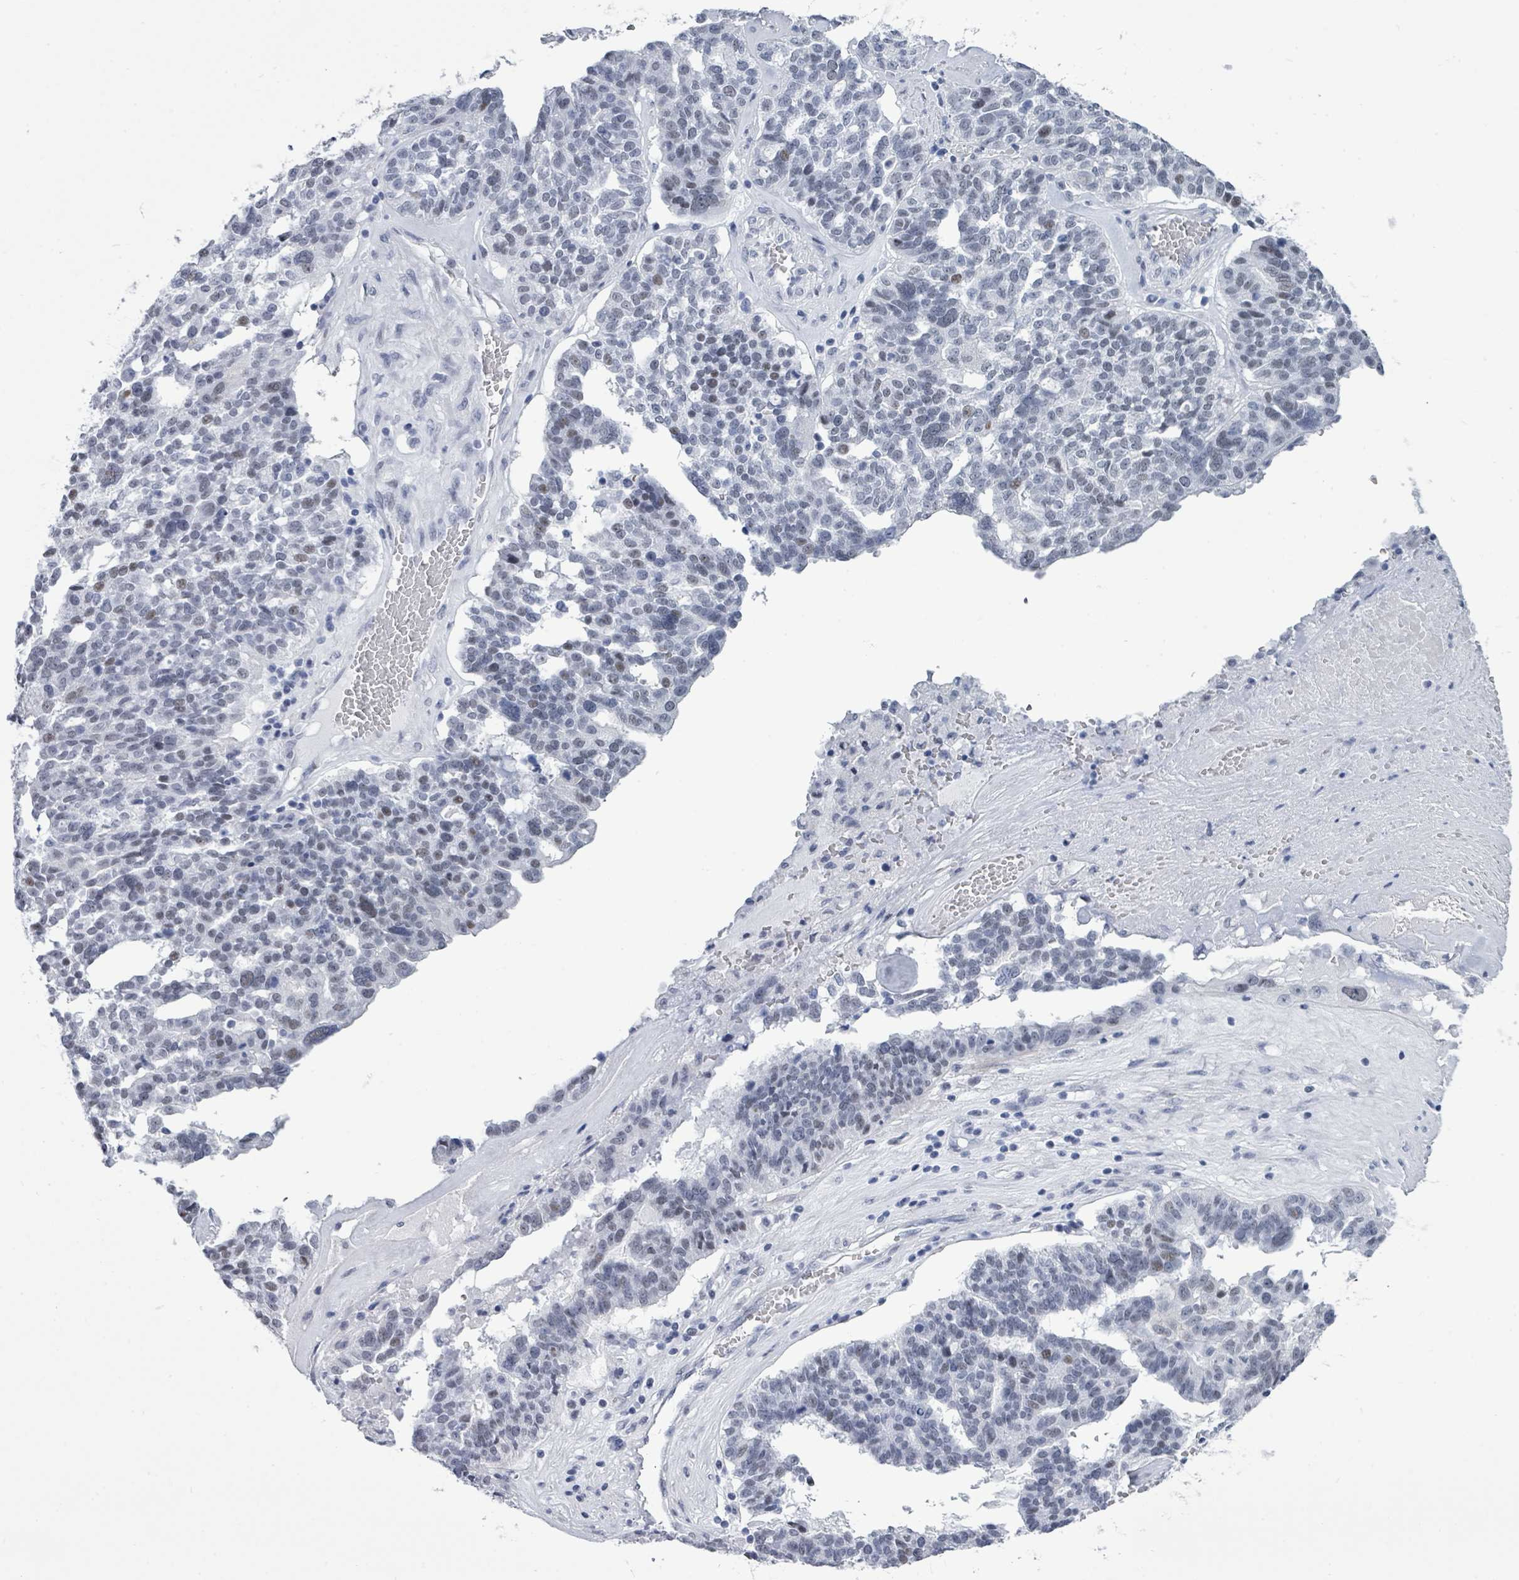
{"staining": {"intensity": "weak", "quantity": "<25%", "location": "nuclear"}, "tissue": "ovarian cancer", "cell_type": "Tumor cells", "image_type": "cancer", "snomed": [{"axis": "morphology", "description": "Cystadenocarcinoma, serous, NOS"}, {"axis": "topography", "description": "Ovary"}], "caption": "Histopathology image shows no protein staining in tumor cells of serous cystadenocarcinoma (ovarian) tissue. The staining is performed using DAB (3,3'-diaminobenzidine) brown chromogen with nuclei counter-stained in using hematoxylin.", "gene": "CT45A5", "patient": {"sex": "female", "age": 59}}